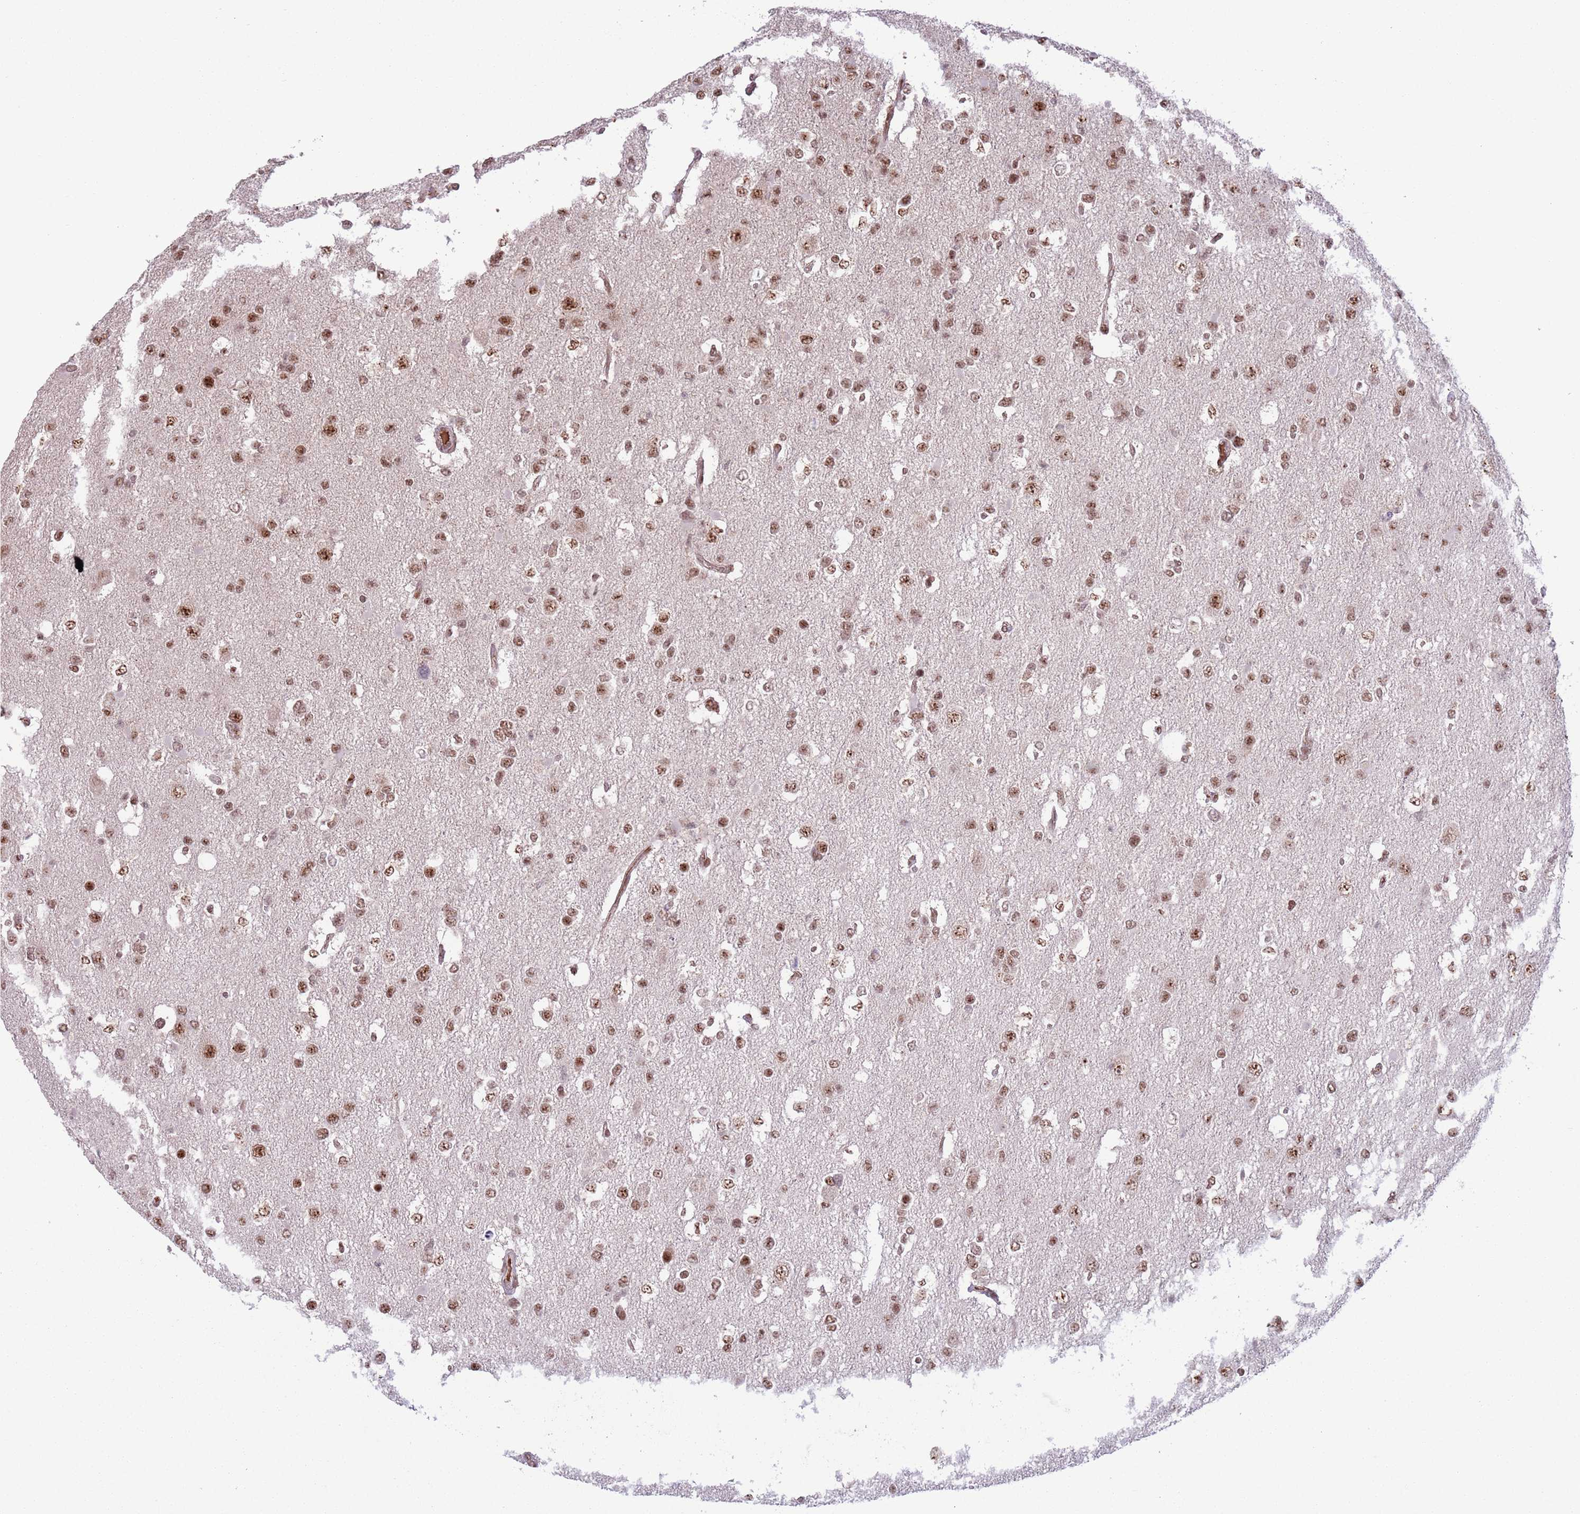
{"staining": {"intensity": "moderate", "quantity": ">75%", "location": "nuclear"}, "tissue": "glioma", "cell_type": "Tumor cells", "image_type": "cancer", "snomed": [{"axis": "morphology", "description": "Glioma, malignant, High grade"}, {"axis": "topography", "description": "Brain"}], "caption": "Immunohistochemistry of glioma displays medium levels of moderate nuclear staining in about >75% of tumor cells.", "gene": "SIPA1L3", "patient": {"sex": "male", "age": 53}}